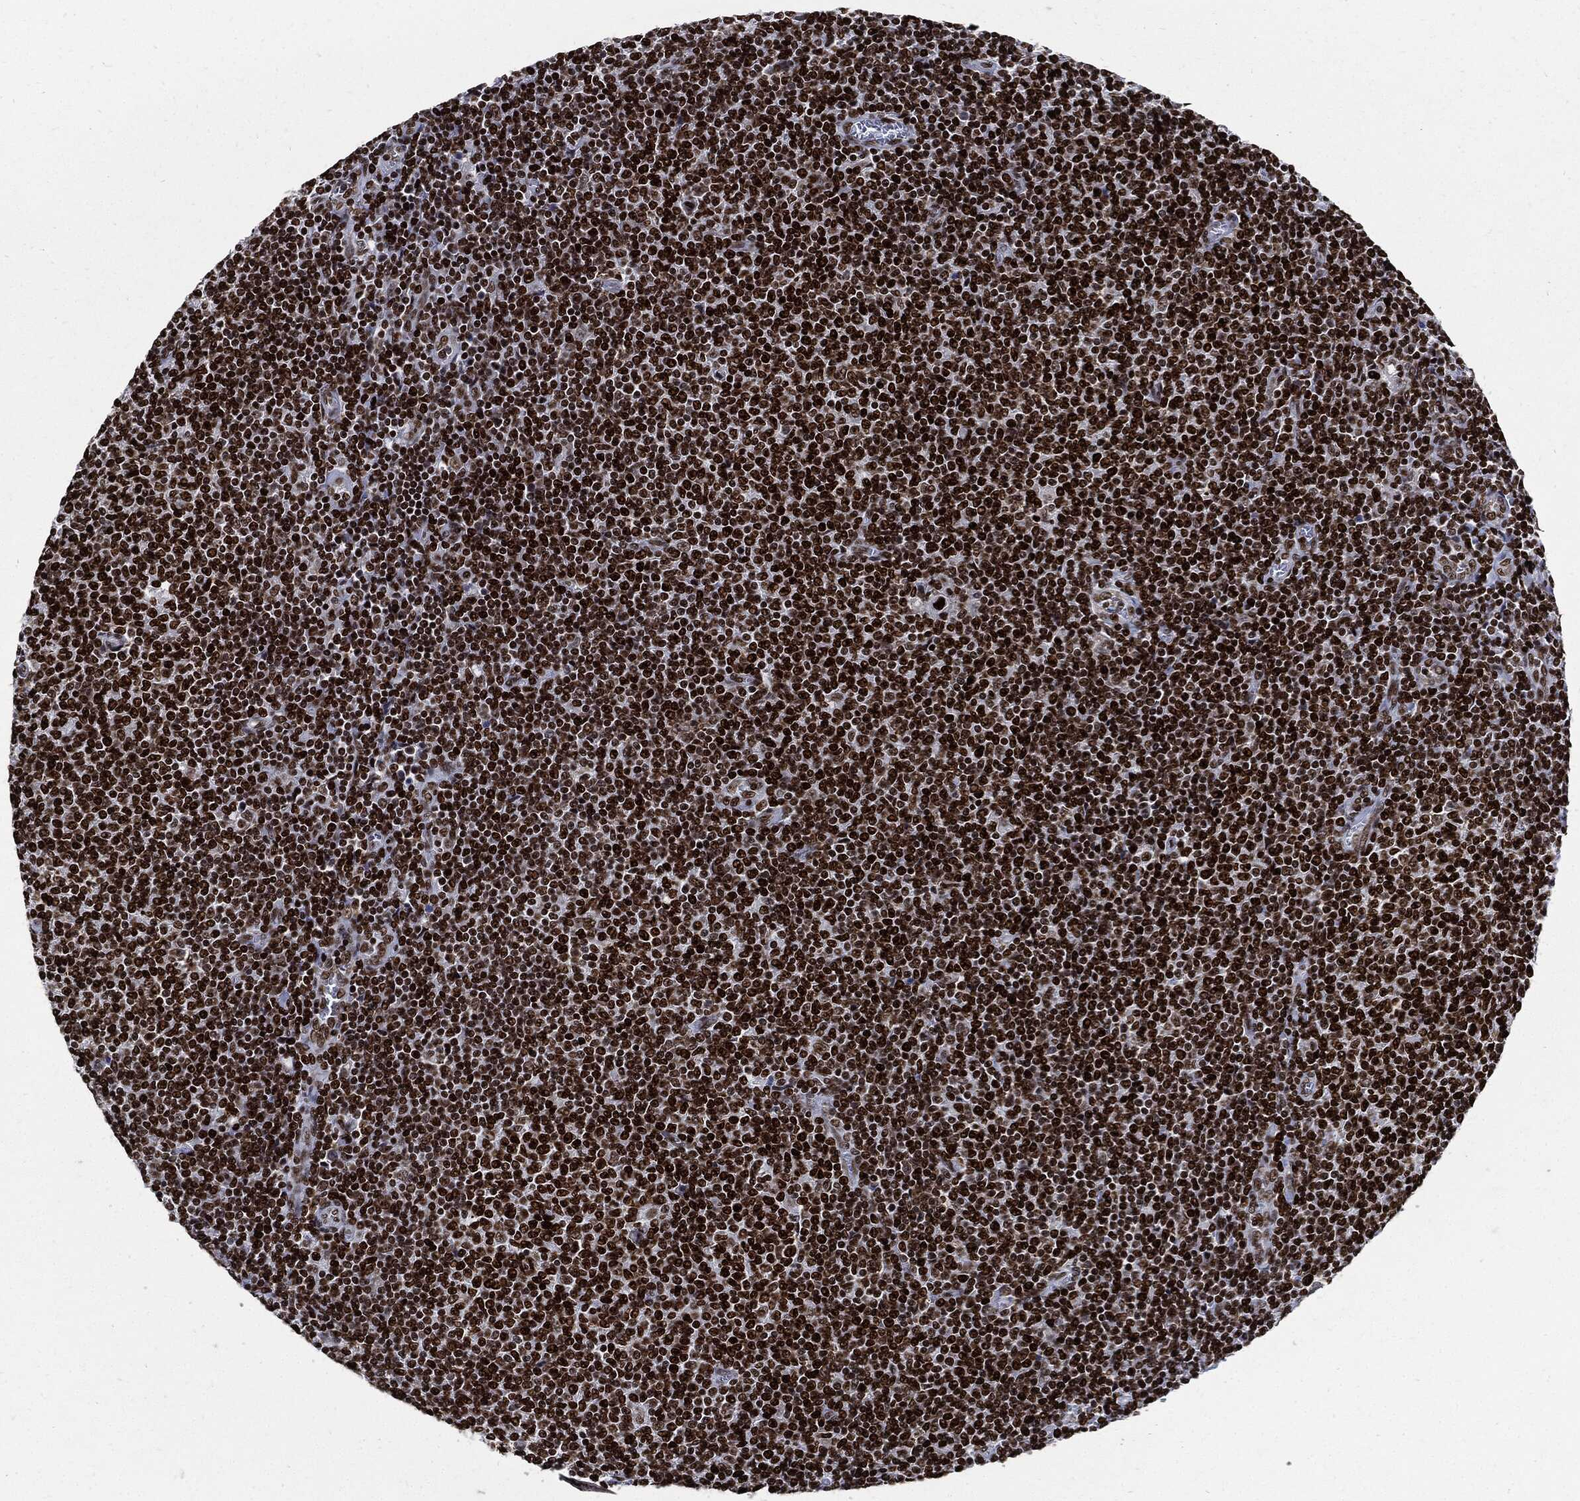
{"staining": {"intensity": "strong", "quantity": ">75%", "location": "nuclear"}, "tissue": "lymphoma", "cell_type": "Tumor cells", "image_type": "cancer", "snomed": [{"axis": "morphology", "description": "Malignant lymphoma, non-Hodgkin's type, Low grade"}, {"axis": "topography", "description": "Lymph node"}], "caption": "Immunohistochemical staining of malignant lymphoma, non-Hodgkin's type (low-grade) displays high levels of strong nuclear positivity in approximately >75% of tumor cells. The staining was performed using DAB (3,3'-diaminobenzidine) to visualize the protein expression in brown, while the nuclei were stained in blue with hematoxylin (Magnification: 20x).", "gene": "TERF2", "patient": {"sex": "male", "age": 52}}